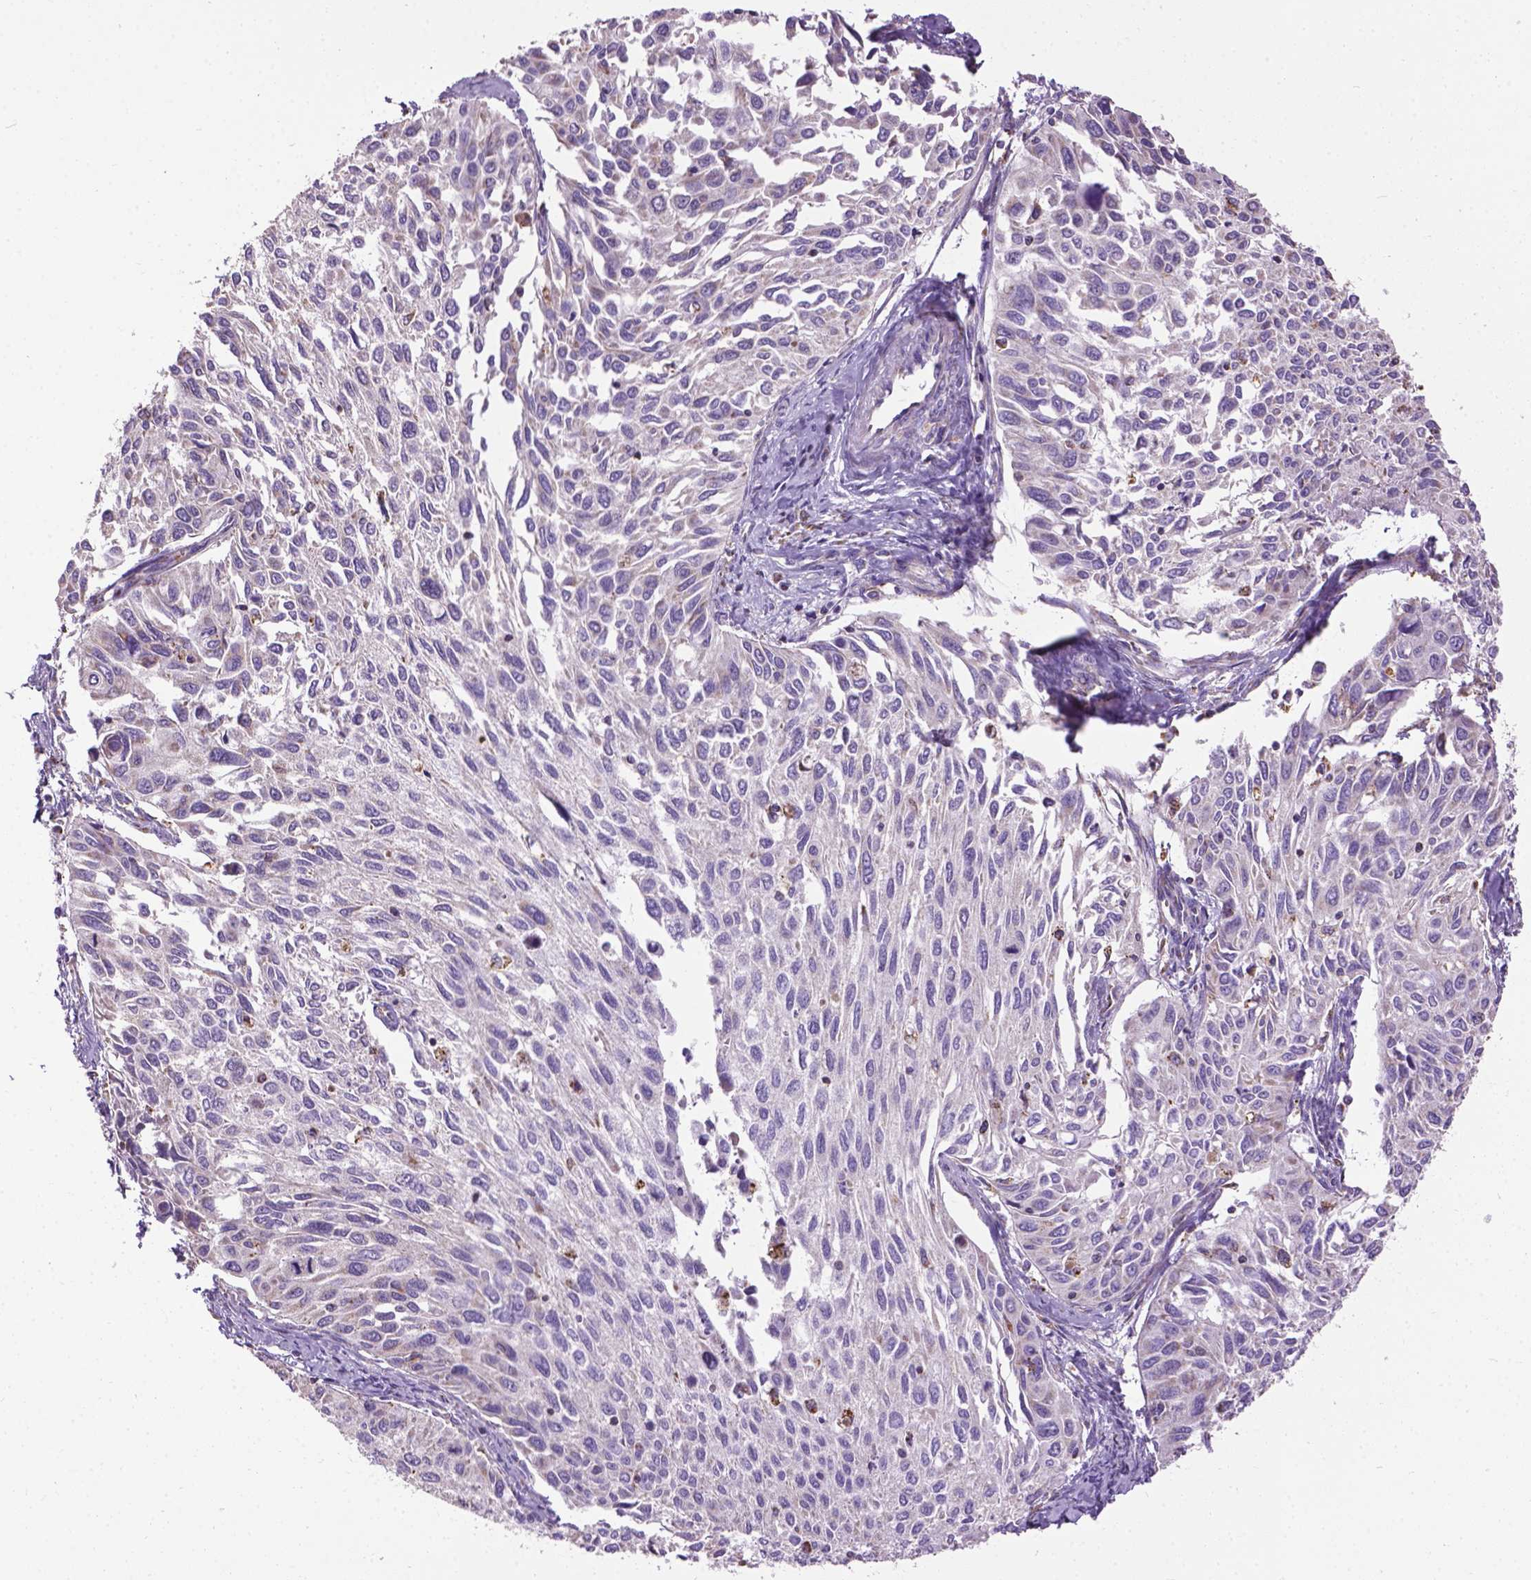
{"staining": {"intensity": "negative", "quantity": "none", "location": "none"}, "tissue": "cervical cancer", "cell_type": "Tumor cells", "image_type": "cancer", "snomed": [{"axis": "morphology", "description": "Squamous cell carcinoma, NOS"}, {"axis": "topography", "description": "Cervix"}], "caption": "IHC image of cervical squamous cell carcinoma stained for a protein (brown), which demonstrates no staining in tumor cells. (Brightfield microscopy of DAB (3,3'-diaminobenzidine) immunohistochemistry (IHC) at high magnification).", "gene": "VDAC1", "patient": {"sex": "female", "age": 50}}